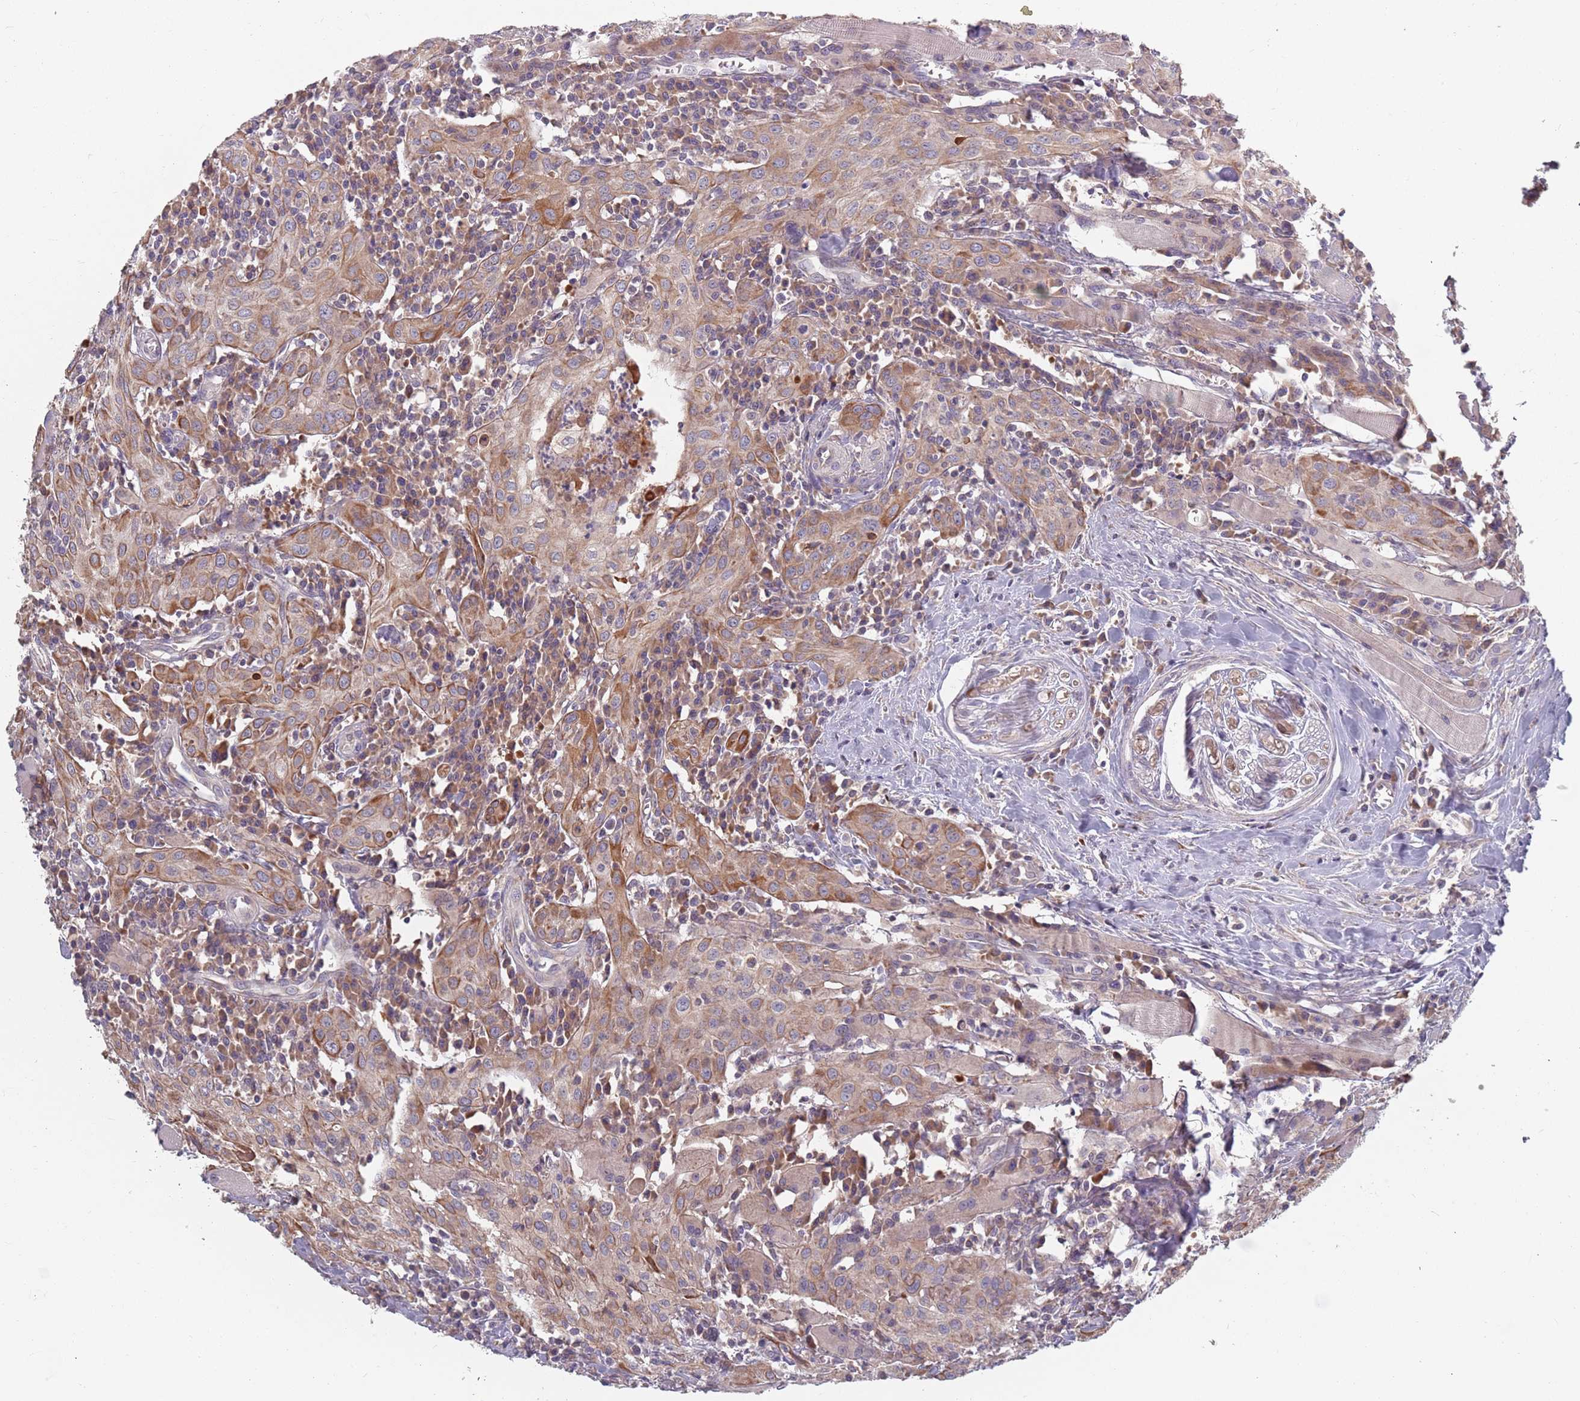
{"staining": {"intensity": "moderate", "quantity": ">75%", "location": "cytoplasmic/membranous"}, "tissue": "head and neck cancer", "cell_type": "Tumor cells", "image_type": "cancer", "snomed": [{"axis": "morphology", "description": "Squamous cell carcinoma, NOS"}, {"axis": "topography", "description": "Oral tissue"}, {"axis": "topography", "description": "Head-Neck"}], "caption": "This micrograph displays immunohistochemistry (IHC) staining of human head and neck squamous cell carcinoma, with medium moderate cytoplasmic/membranous expression in approximately >75% of tumor cells.", "gene": "ADAL", "patient": {"sex": "female", "age": 70}}